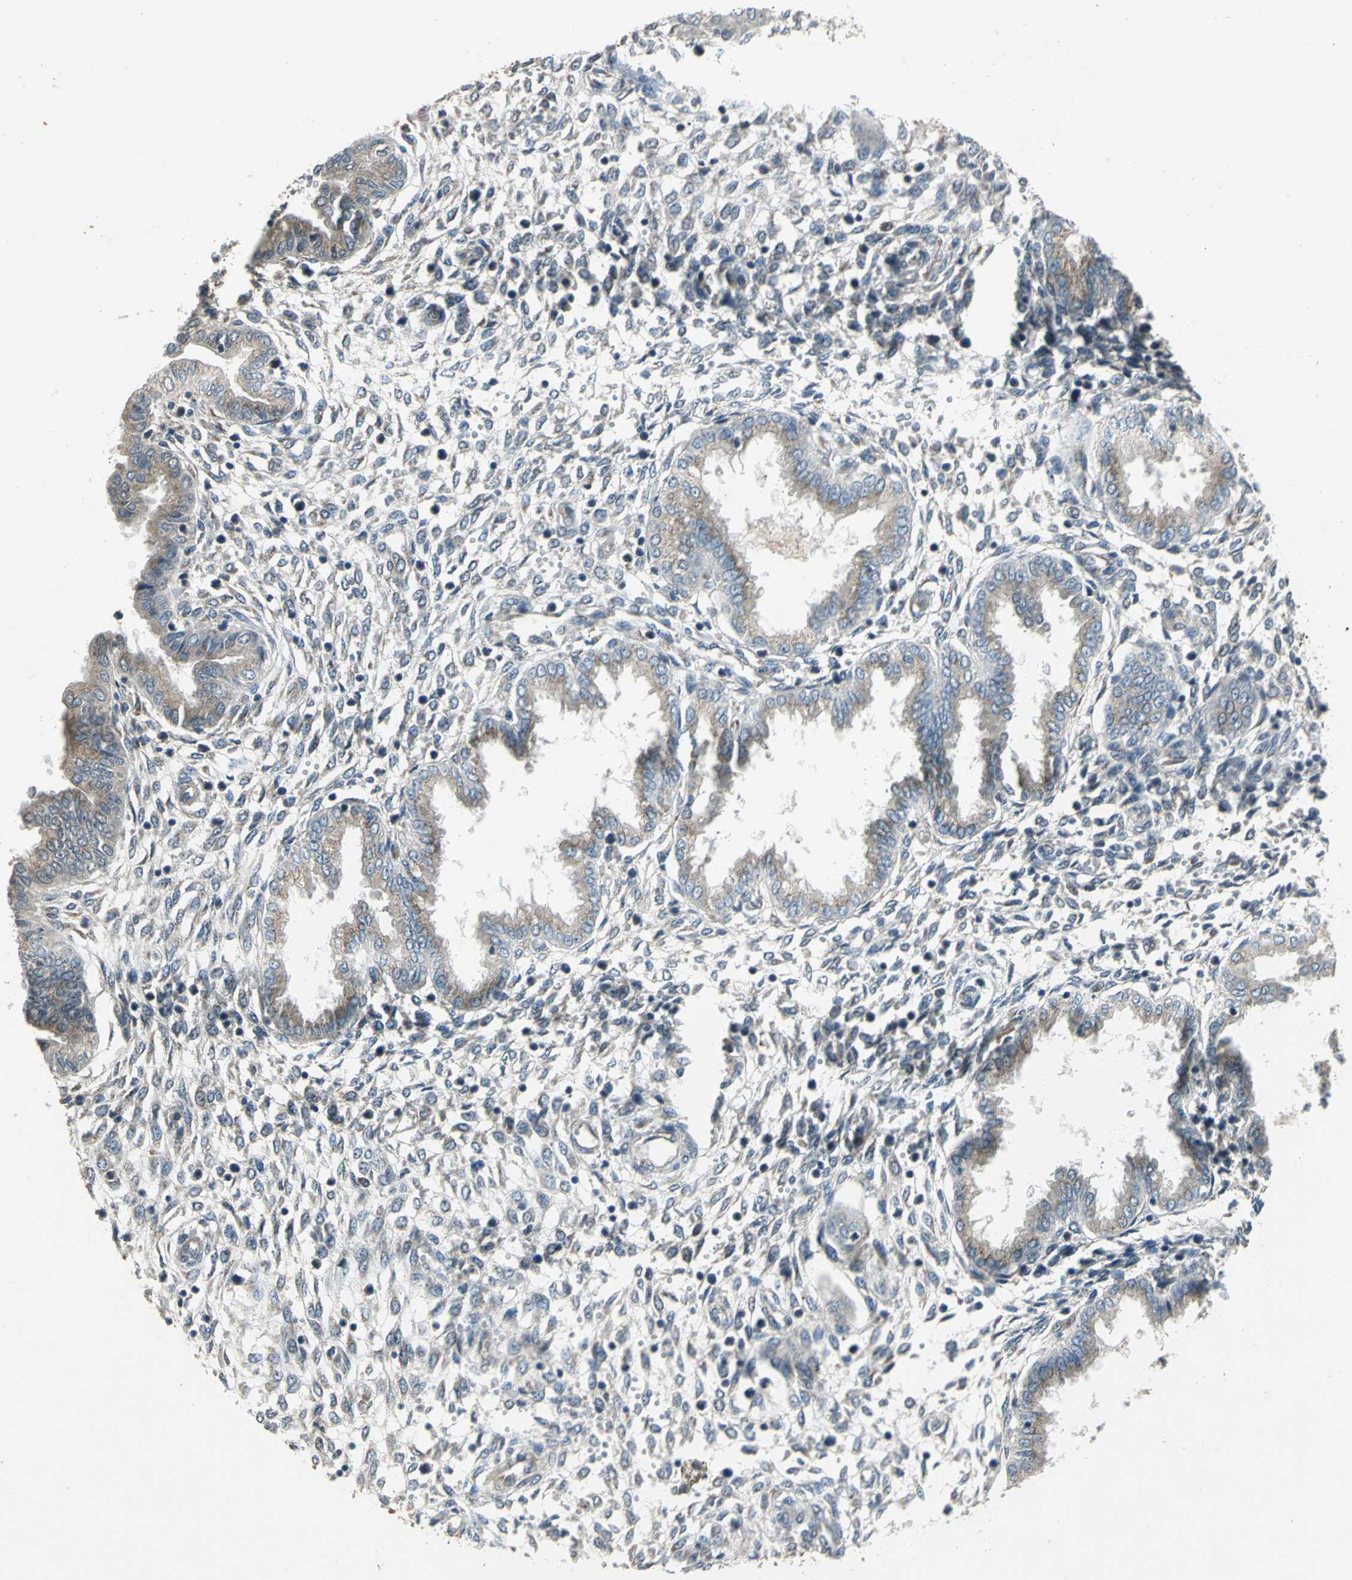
{"staining": {"intensity": "moderate", "quantity": ">75%", "location": "cytoplasmic/membranous"}, "tissue": "endometrium", "cell_type": "Cells in endometrial stroma", "image_type": "normal", "snomed": [{"axis": "morphology", "description": "Normal tissue, NOS"}, {"axis": "topography", "description": "Endometrium"}], "caption": "Brown immunohistochemical staining in benign endometrium shows moderate cytoplasmic/membranous staining in approximately >75% of cells in endometrial stroma.", "gene": "NFKBIE", "patient": {"sex": "female", "age": 33}}